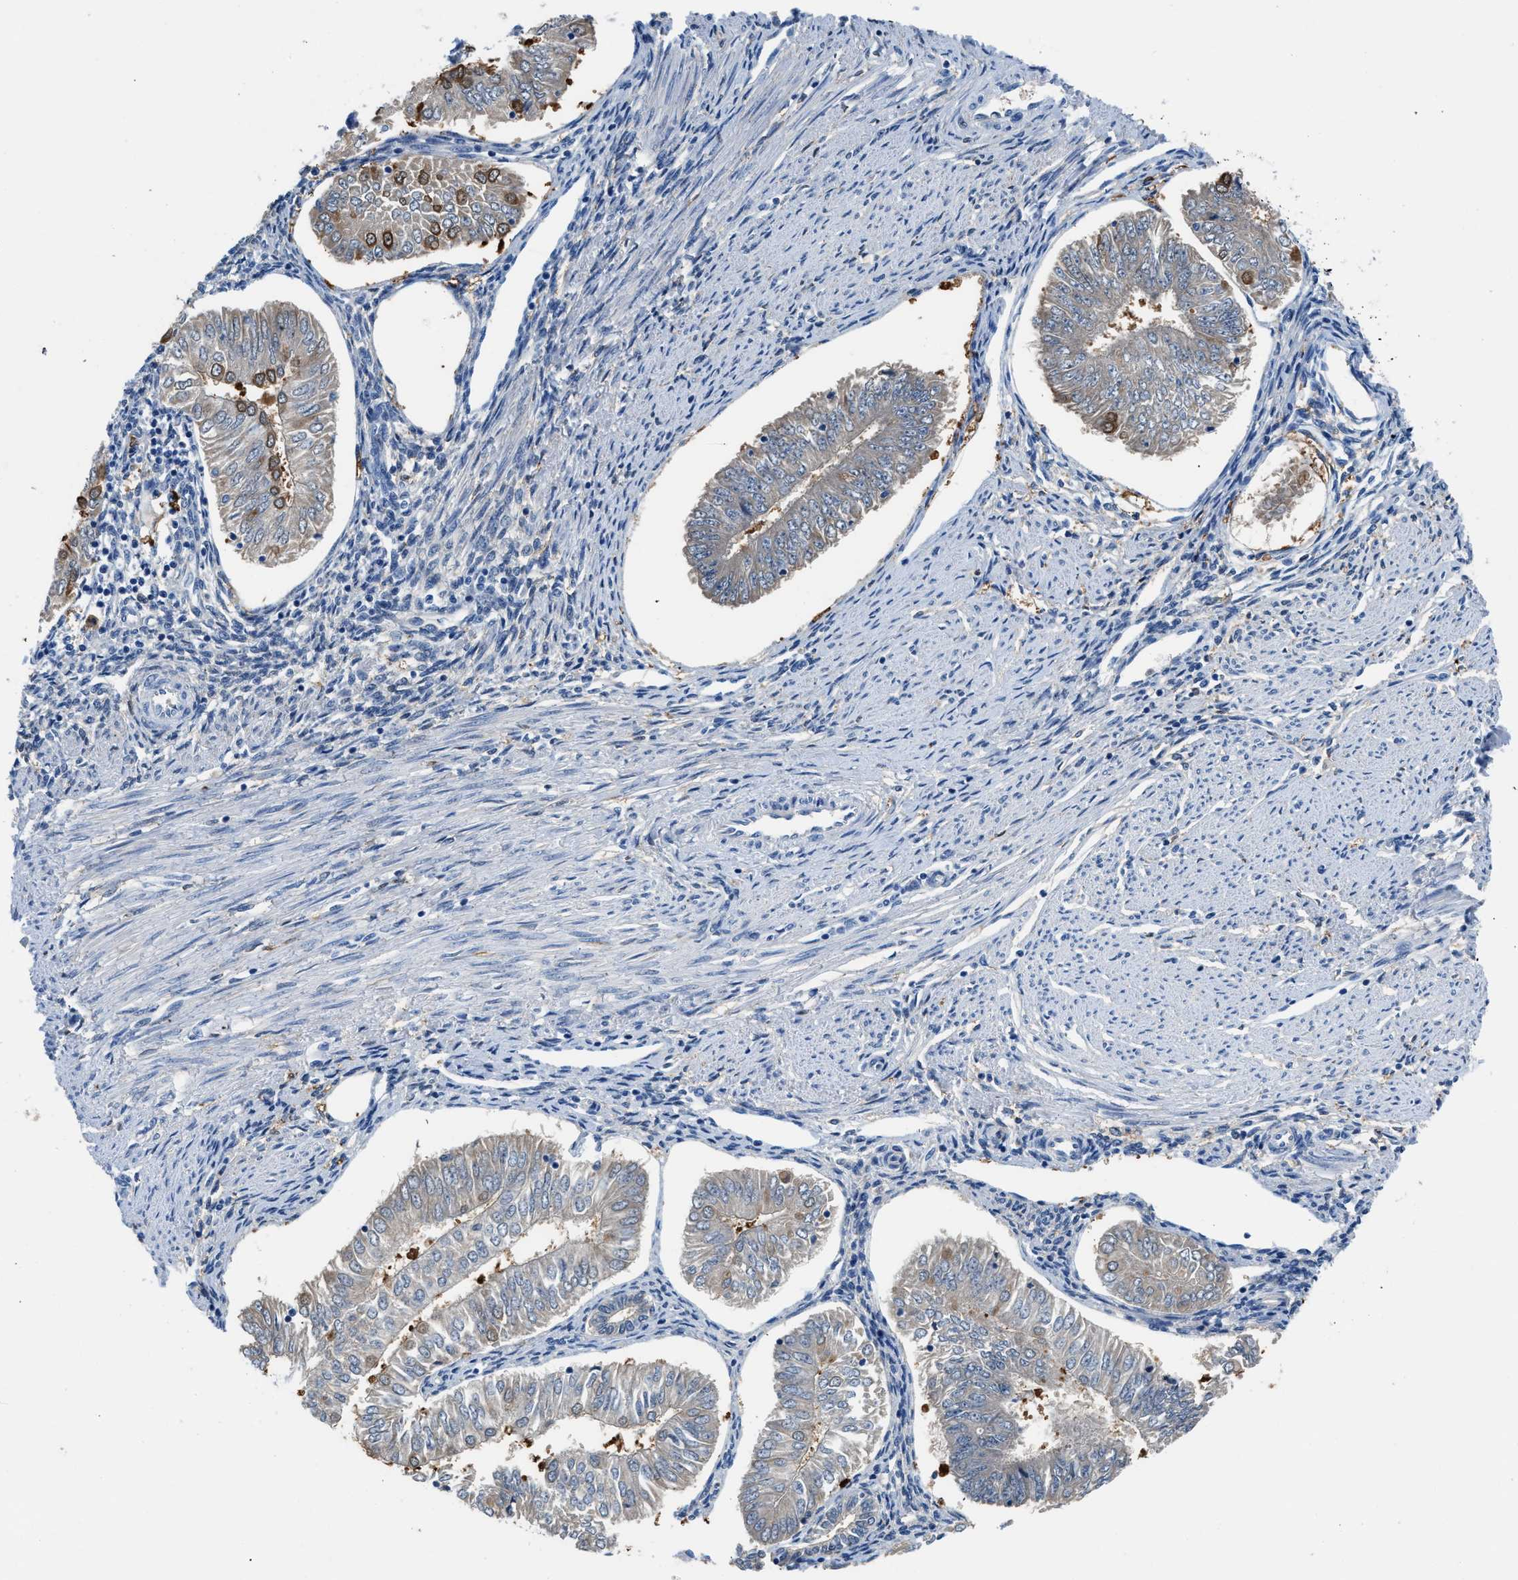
{"staining": {"intensity": "moderate", "quantity": "<25%", "location": "cytoplasmic/membranous"}, "tissue": "endometrial cancer", "cell_type": "Tumor cells", "image_type": "cancer", "snomed": [{"axis": "morphology", "description": "Adenocarcinoma, NOS"}, {"axis": "topography", "description": "Endometrium"}], "caption": "Brown immunohistochemical staining in human endometrial adenocarcinoma reveals moderate cytoplasmic/membranous expression in about <25% of tumor cells.", "gene": "FADS6", "patient": {"sex": "female", "age": 53}}